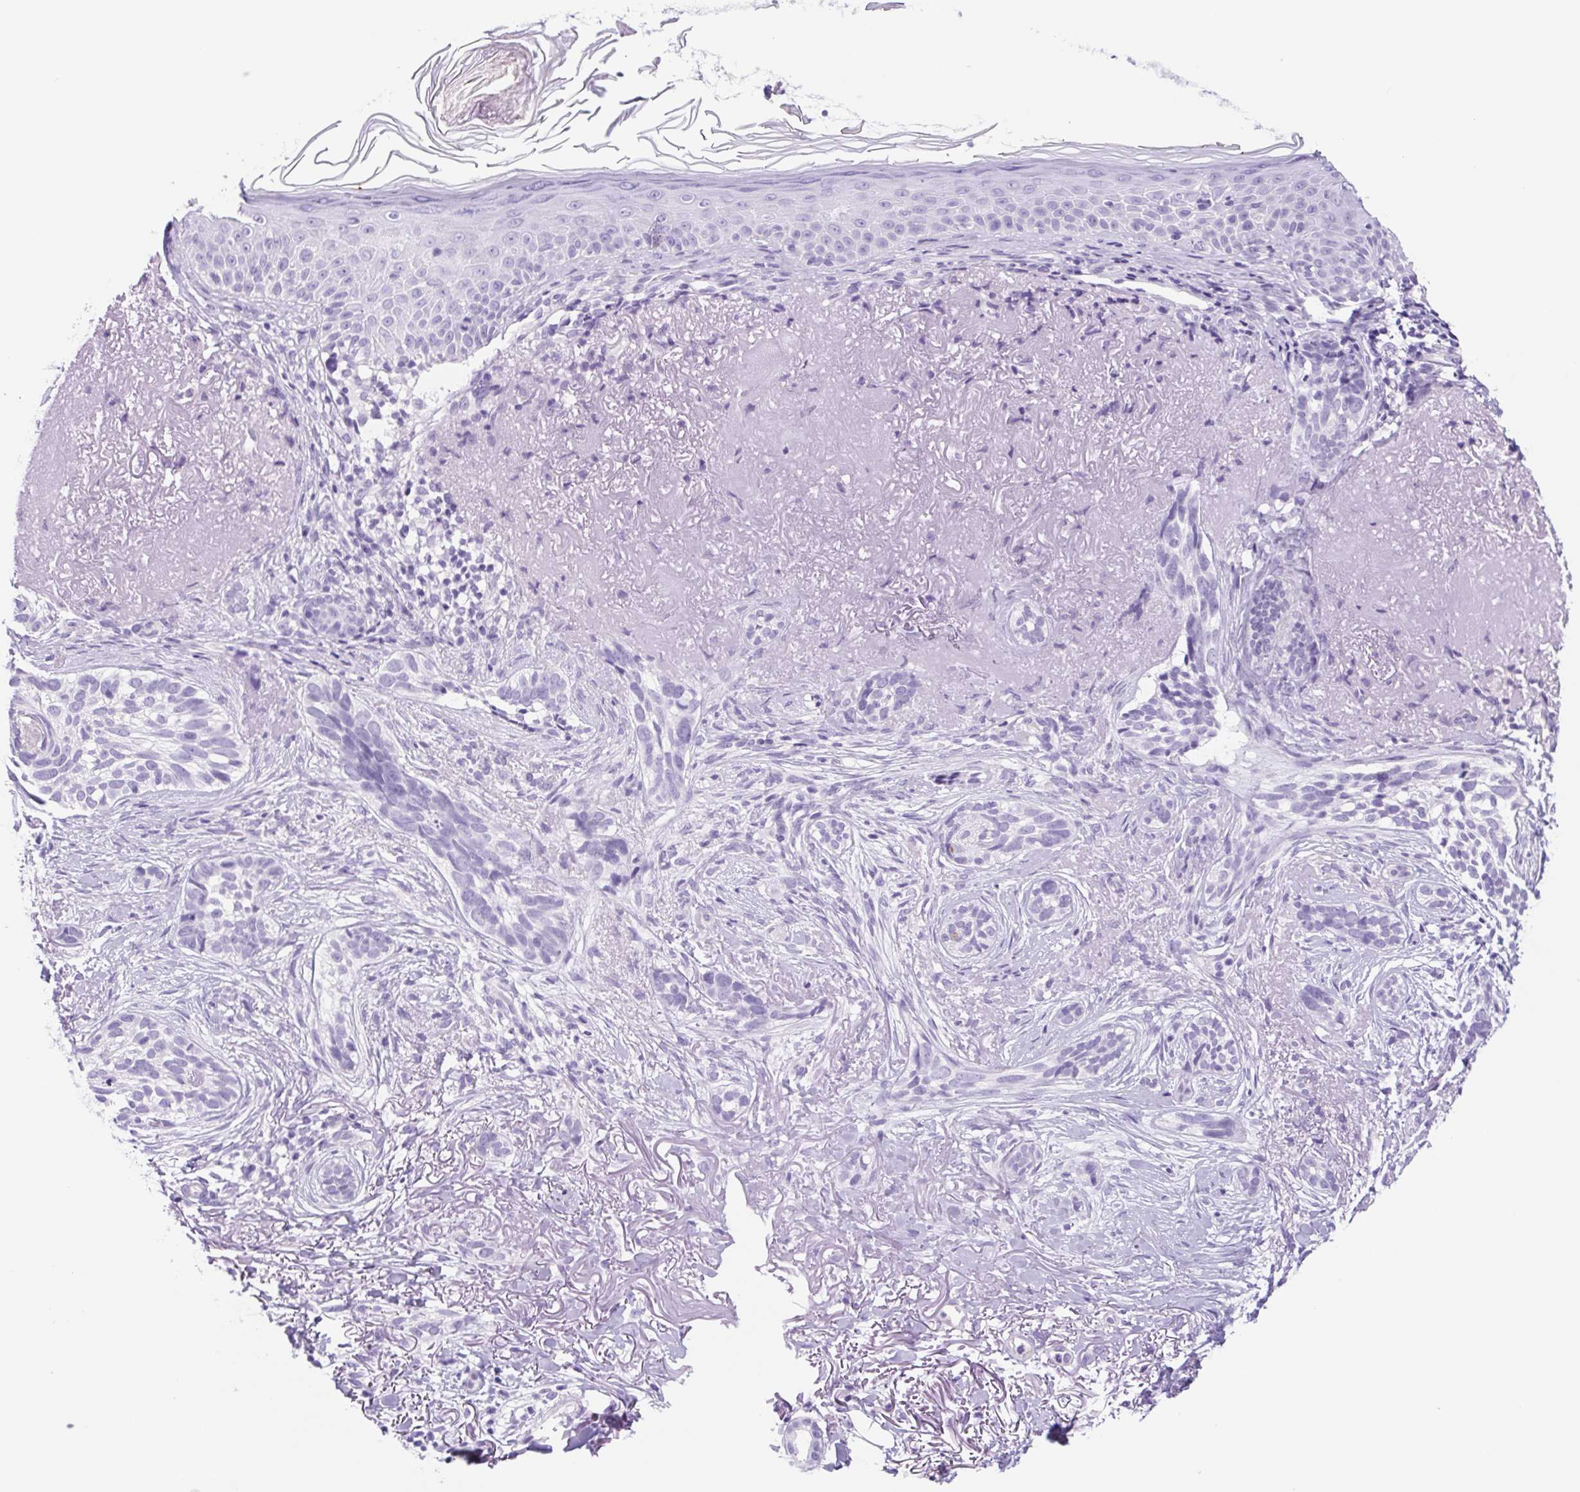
{"staining": {"intensity": "negative", "quantity": "none", "location": "none"}, "tissue": "skin cancer", "cell_type": "Tumor cells", "image_type": "cancer", "snomed": [{"axis": "morphology", "description": "Basal cell carcinoma"}, {"axis": "morphology", "description": "BCC, high aggressive"}, {"axis": "topography", "description": "Skin"}], "caption": "IHC photomicrograph of neoplastic tissue: skin cancer (bcc,  high aggressive) stained with DAB displays no significant protein staining in tumor cells. (DAB (3,3'-diaminobenzidine) IHC with hematoxylin counter stain).", "gene": "CYP21A2", "patient": {"sex": "female", "age": 86}}